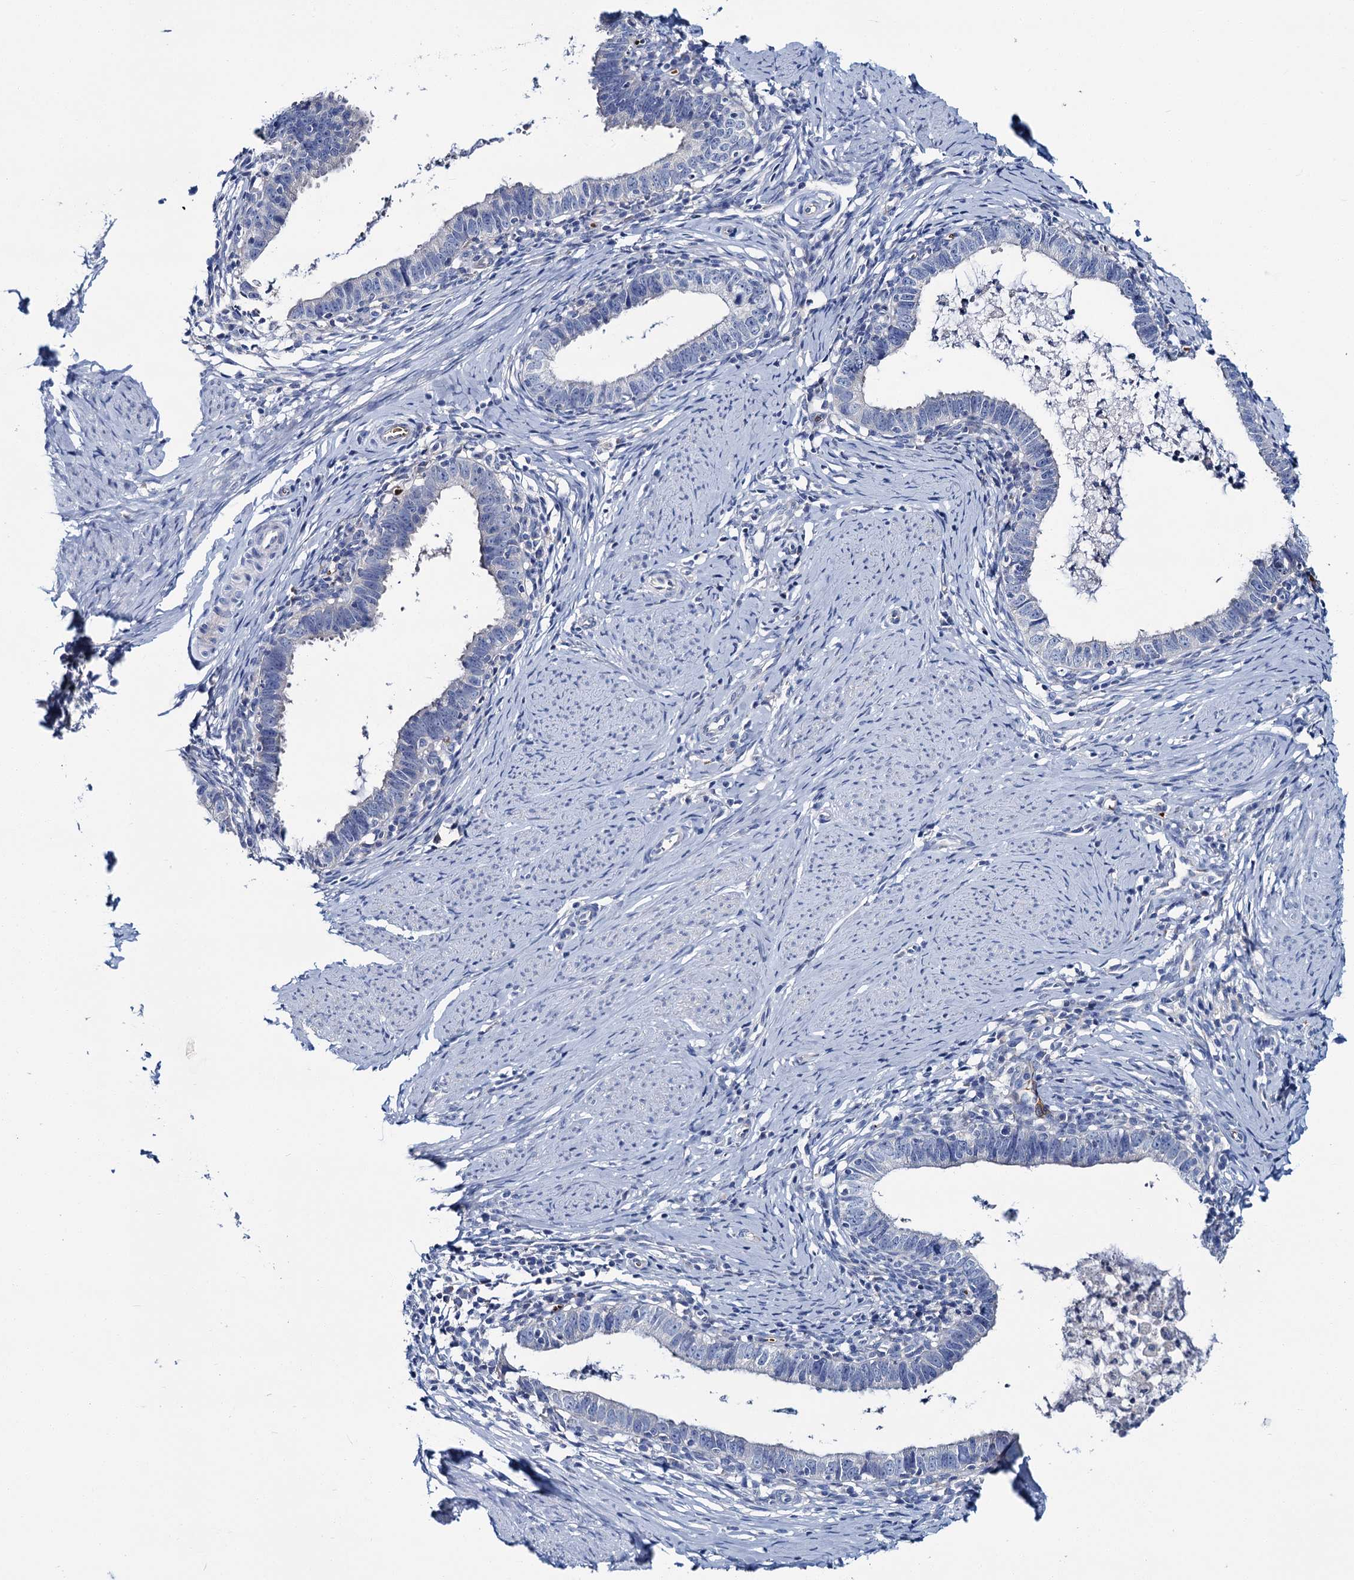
{"staining": {"intensity": "negative", "quantity": "none", "location": "none"}, "tissue": "cervical cancer", "cell_type": "Tumor cells", "image_type": "cancer", "snomed": [{"axis": "morphology", "description": "Adenocarcinoma, NOS"}, {"axis": "topography", "description": "Cervix"}], "caption": "A high-resolution micrograph shows IHC staining of cervical adenocarcinoma, which exhibits no significant positivity in tumor cells.", "gene": "ATG2A", "patient": {"sex": "female", "age": 36}}